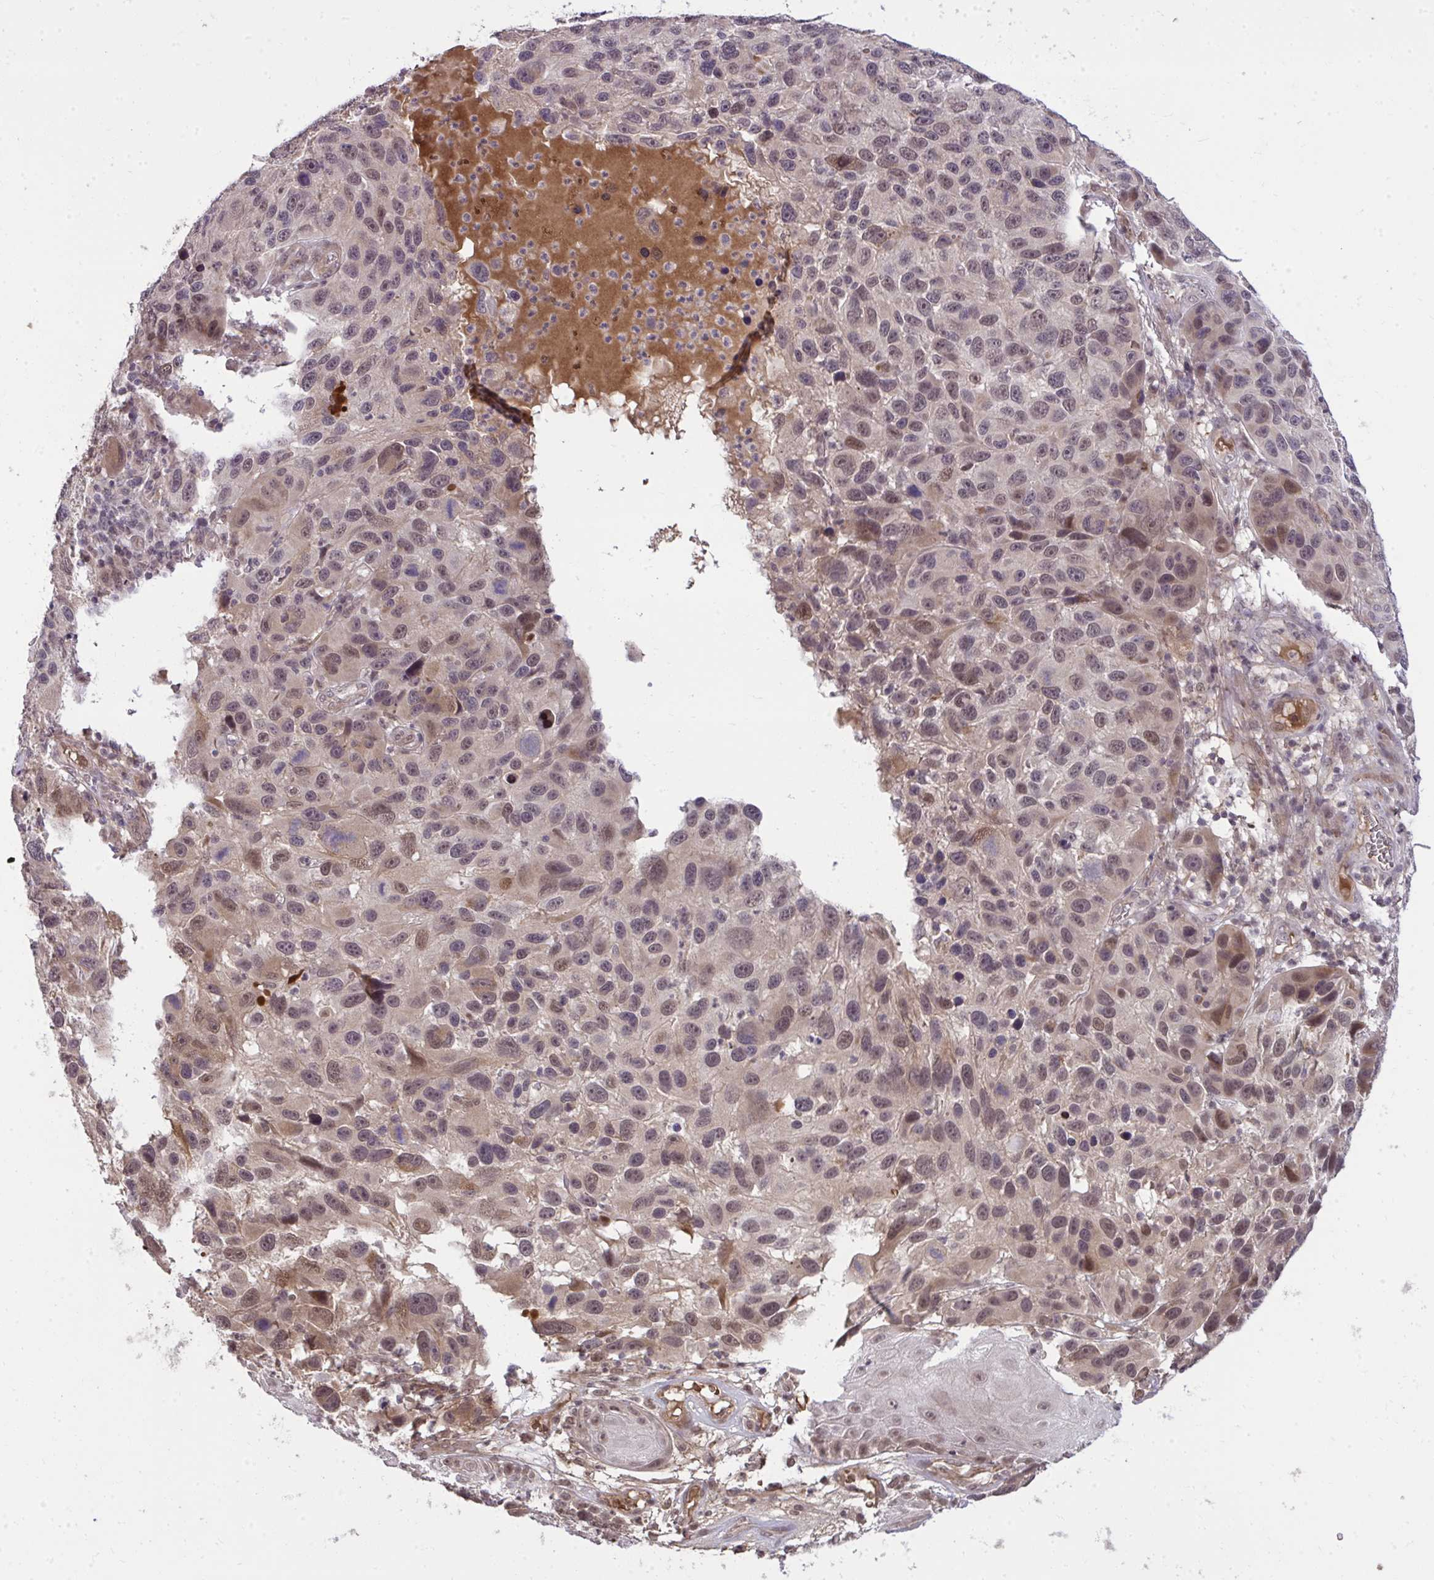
{"staining": {"intensity": "moderate", "quantity": ">75%", "location": "cytoplasmic/membranous,nuclear"}, "tissue": "melanoma", "cell_type": "Tumor cells", "image_type": "cancer", "snomed": [{"axis": "morphology", "description": "Malignant melanoma, NOS"}, {"axis": "topography", "description": "Skin"}], "caption": "Tumor cells demonstrate medium levels of moderate cytoplasmic/membranous and nuclear staining in approximately >75% of cells in human melanoma.", "gene": "ZSCAN9", "patient": {"sex": "male", "age": 53}}